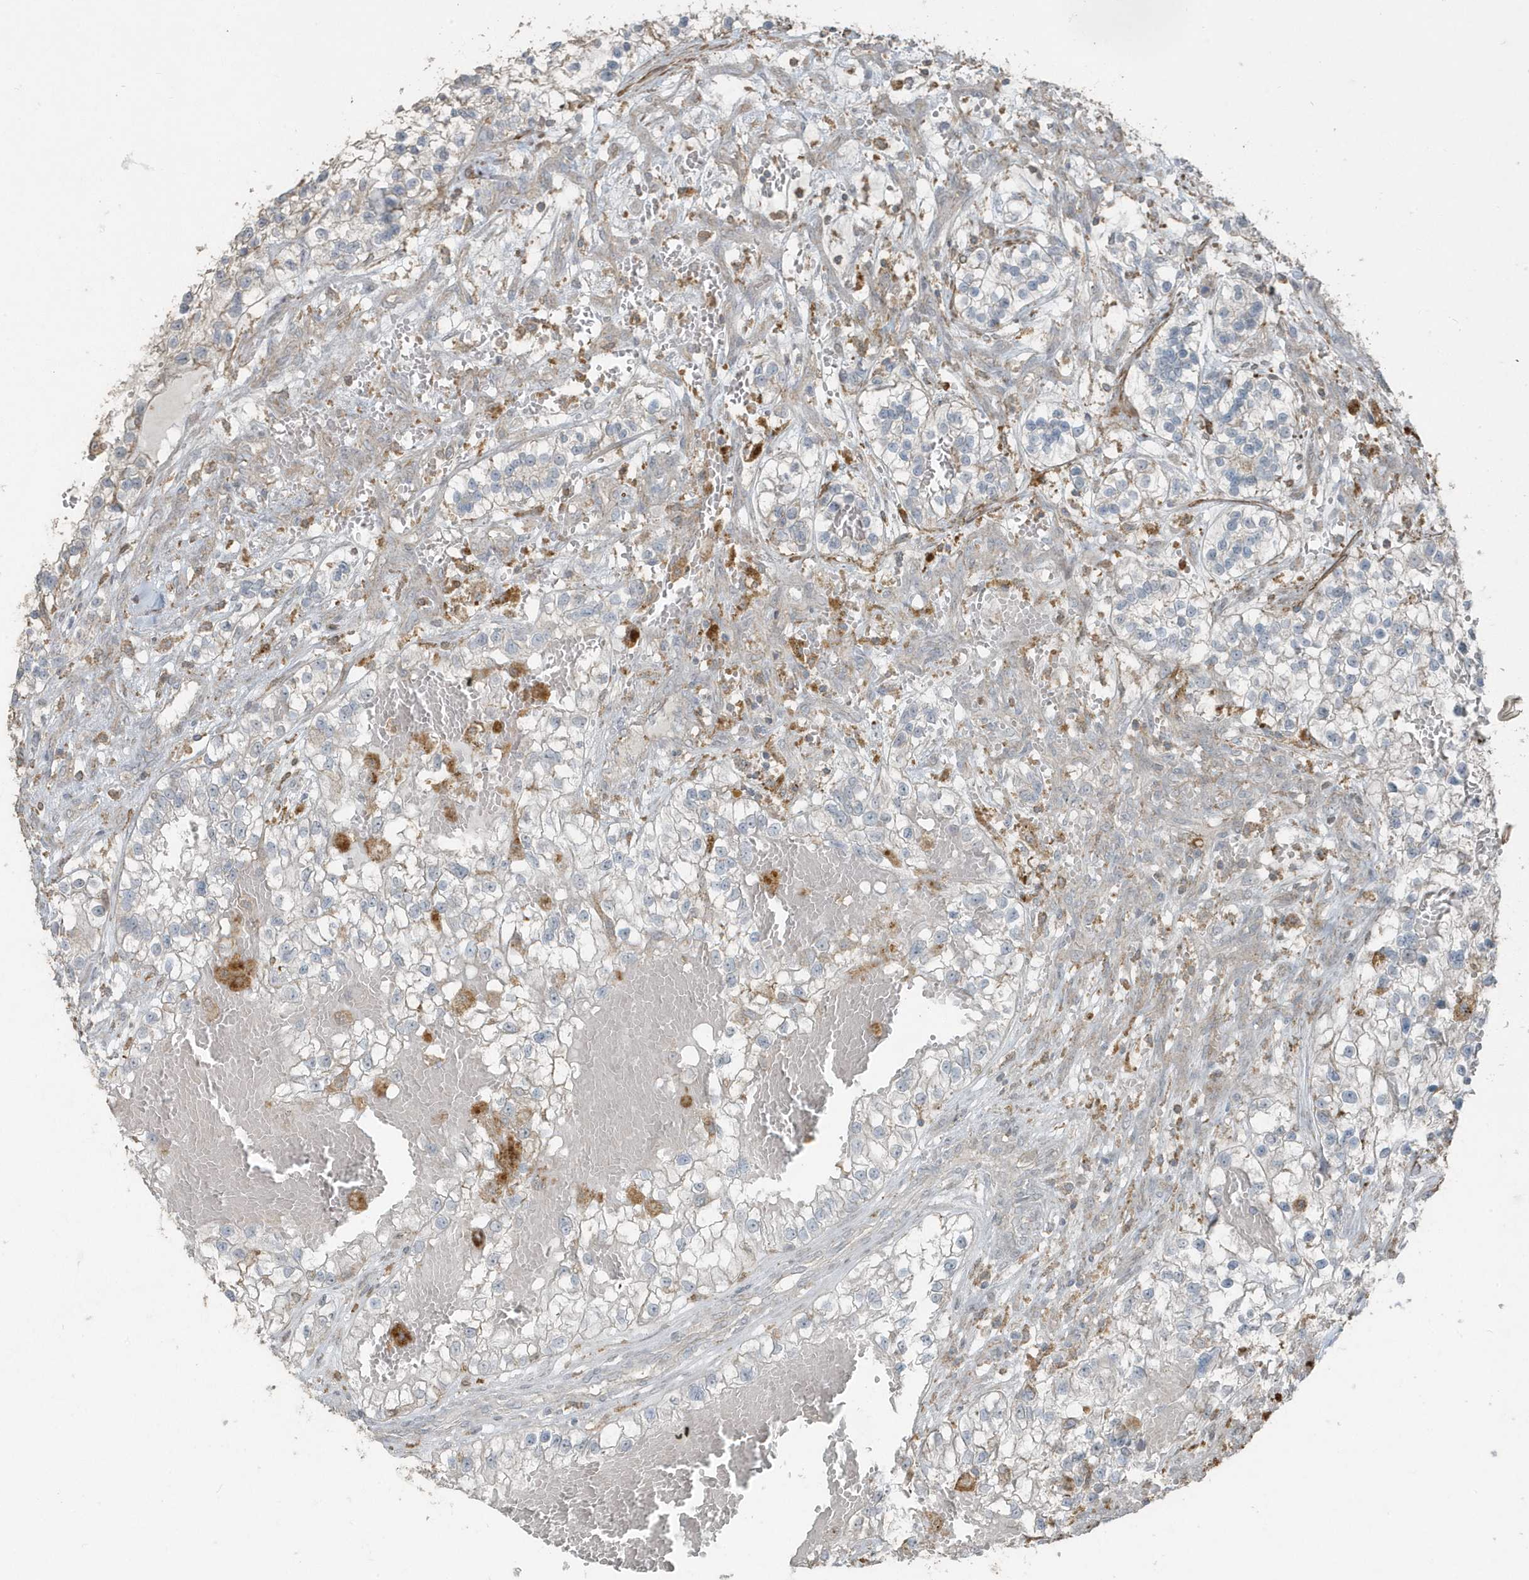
{"staining": {"intensity": "negative", "quantity": "none", "location": "none"}, "tissue": "renal cancer", "cell_type": "Tumor cells", "image_type": "cancer", "snomed": [{"axis": "morphology", "description": "Adenocarcinoma, NOS"}, {"axis": "topography", "description": "Kidney"}], "caption": "There is no significant positivity in tumor cells of renal cancer.", "gene": "ACTC1", "patient": {"sex": "female", "age": 57}}